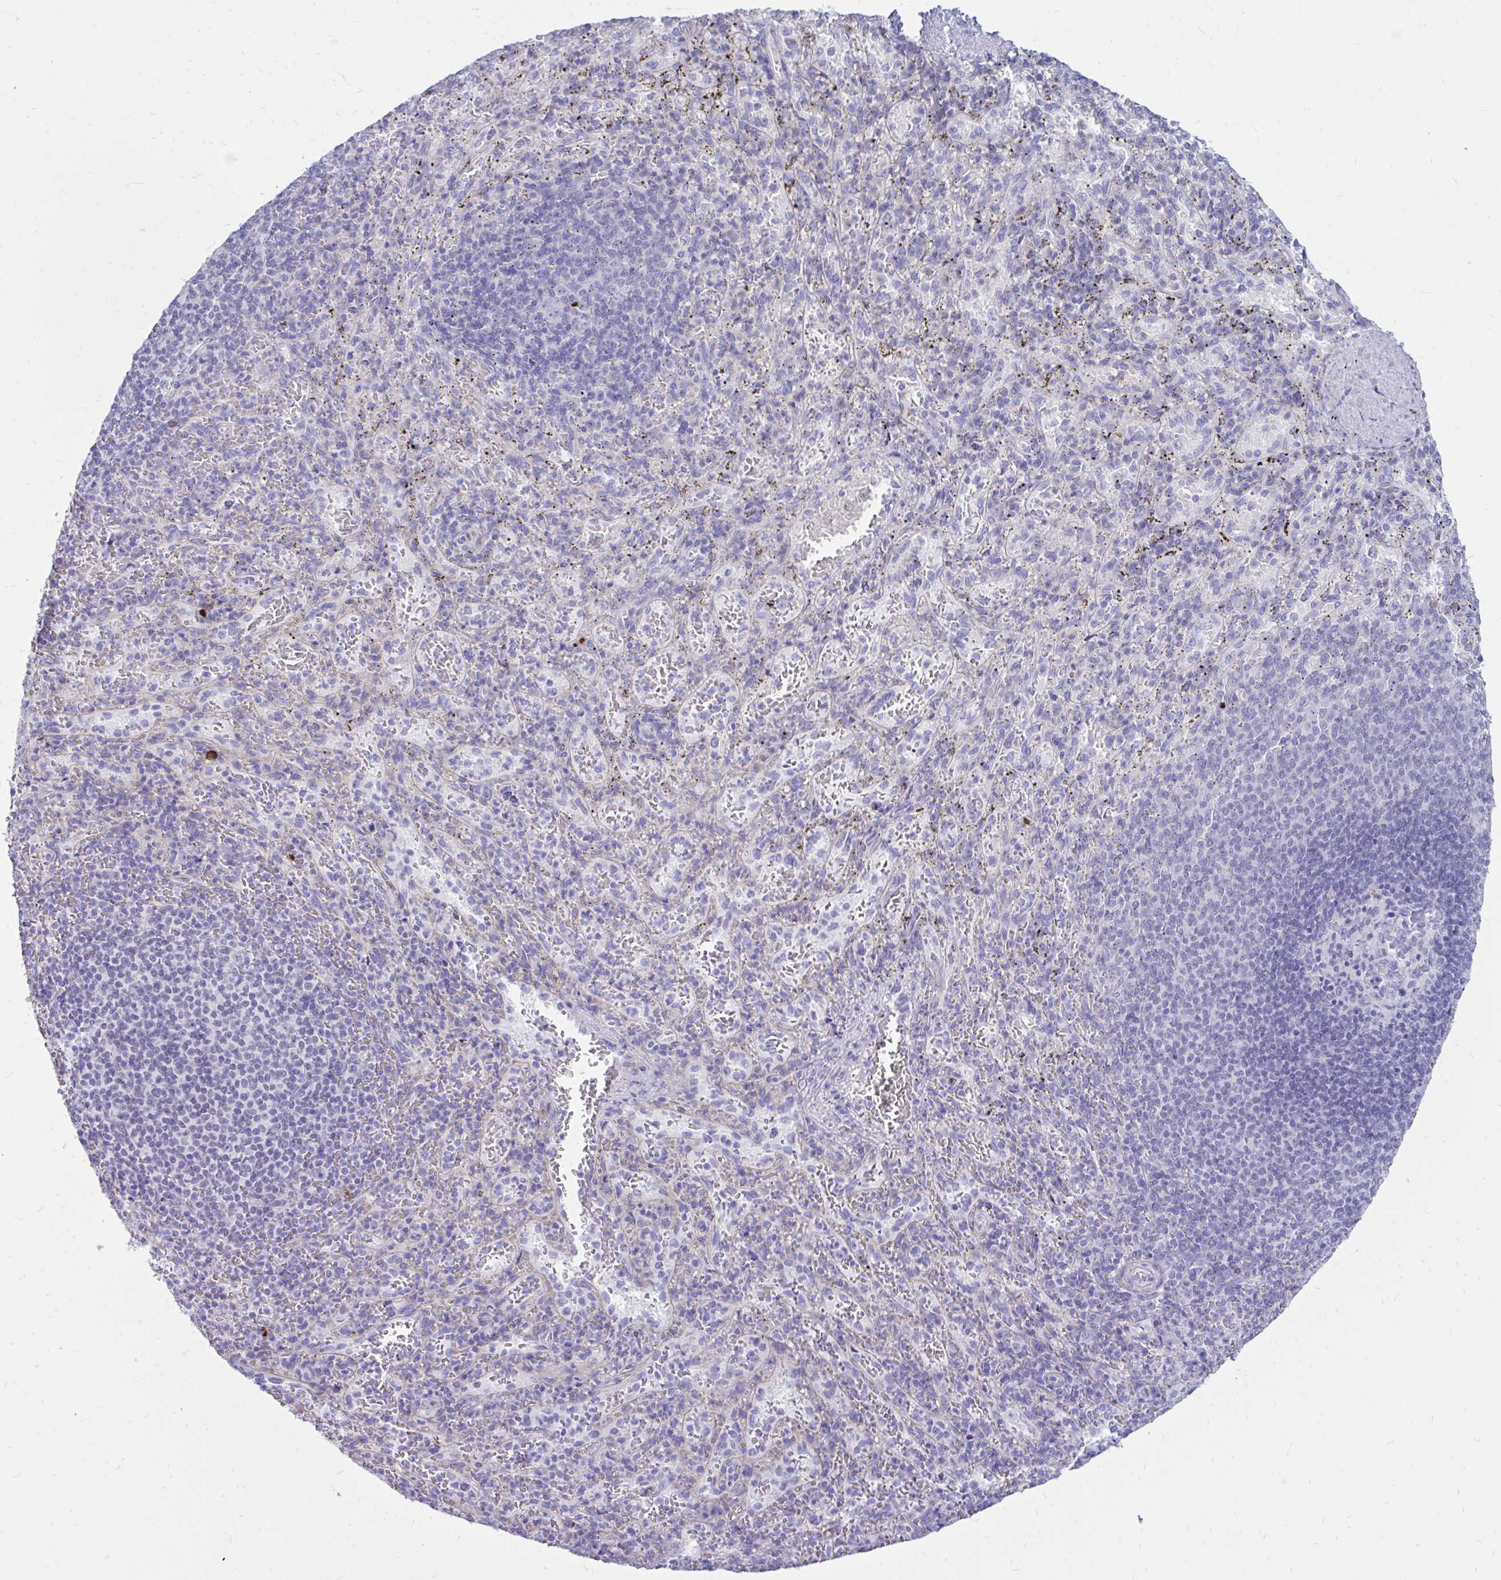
{"staining": {"intensity": "negative", "quantity": "none", "location": "none"}, "tissue": "spleen", "cell_type": "Cells in red pulp", "image_type": "normal", "snomed": [{"axis": "morphology", "description": "Normal tissue, NOS"}, {"axis": "topography", "description": "Spleen"}], "caption": "This is an IHC photomicrograph of normal spleen. There is no expression in cells in red pulp.", "gene": "IGSF5", "patient": {"sex": "male", "age": 57}}